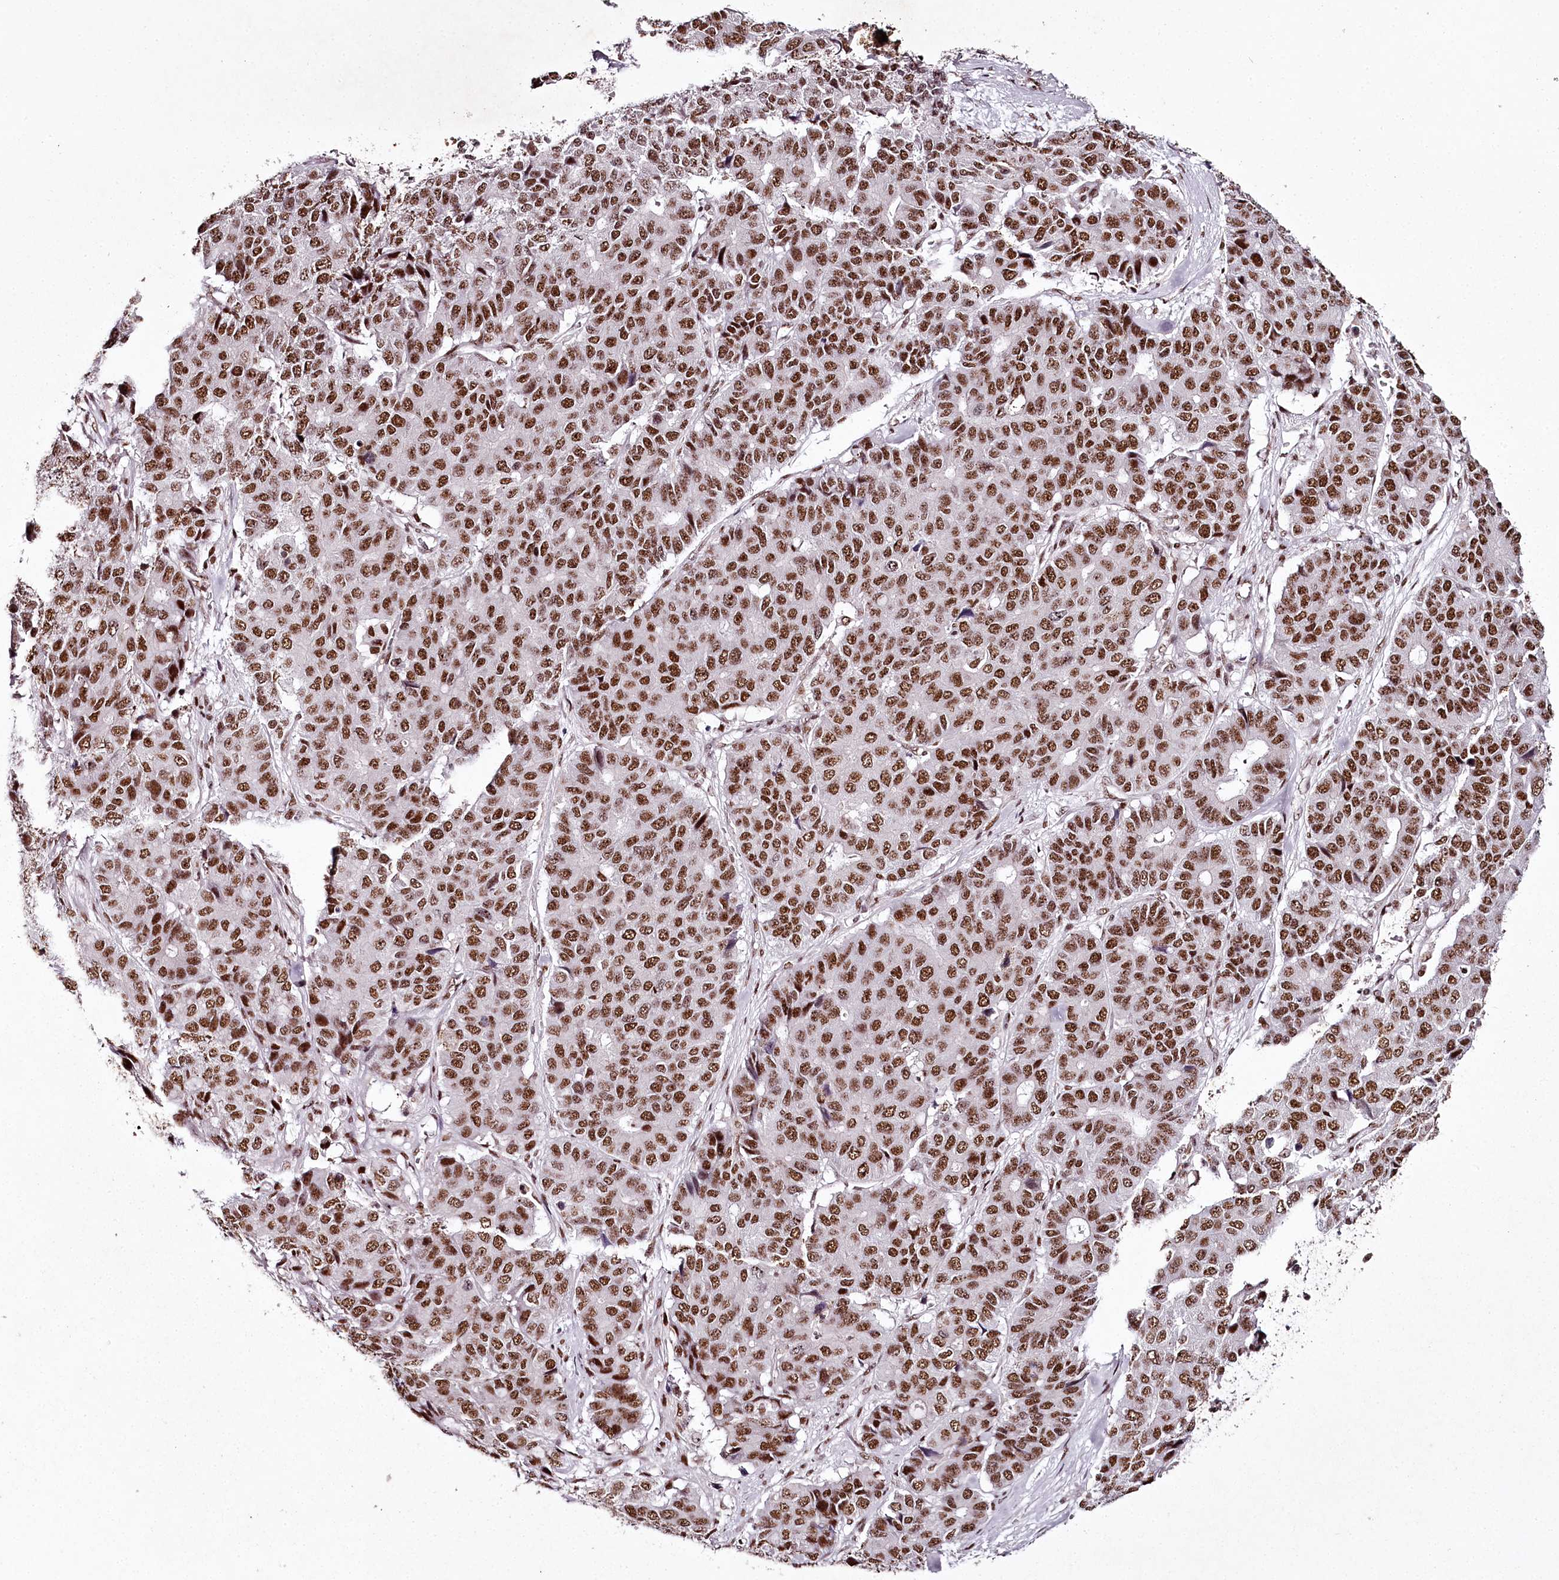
{"staining": {"intensity": "moderate", "quantity": ">75%", "location": "nuclear"}, "tissue": "pancreatic cancer", "cell_type": "Tumor cells", "image_type": "cancer", "snomed": [{"axis": "morphology", "description": "Adenocarcinoma, NOS"}, {"axis": "topography", "description": "Pancreas"}], "caption": "Human pancreatic adenocarcinoma stained for a protein (brown) reveals moderate nuclear positive positivity in about >75% of tumor cells.", "gene": "PSPC1", "patient": {"sex": "male", "age": 50}}